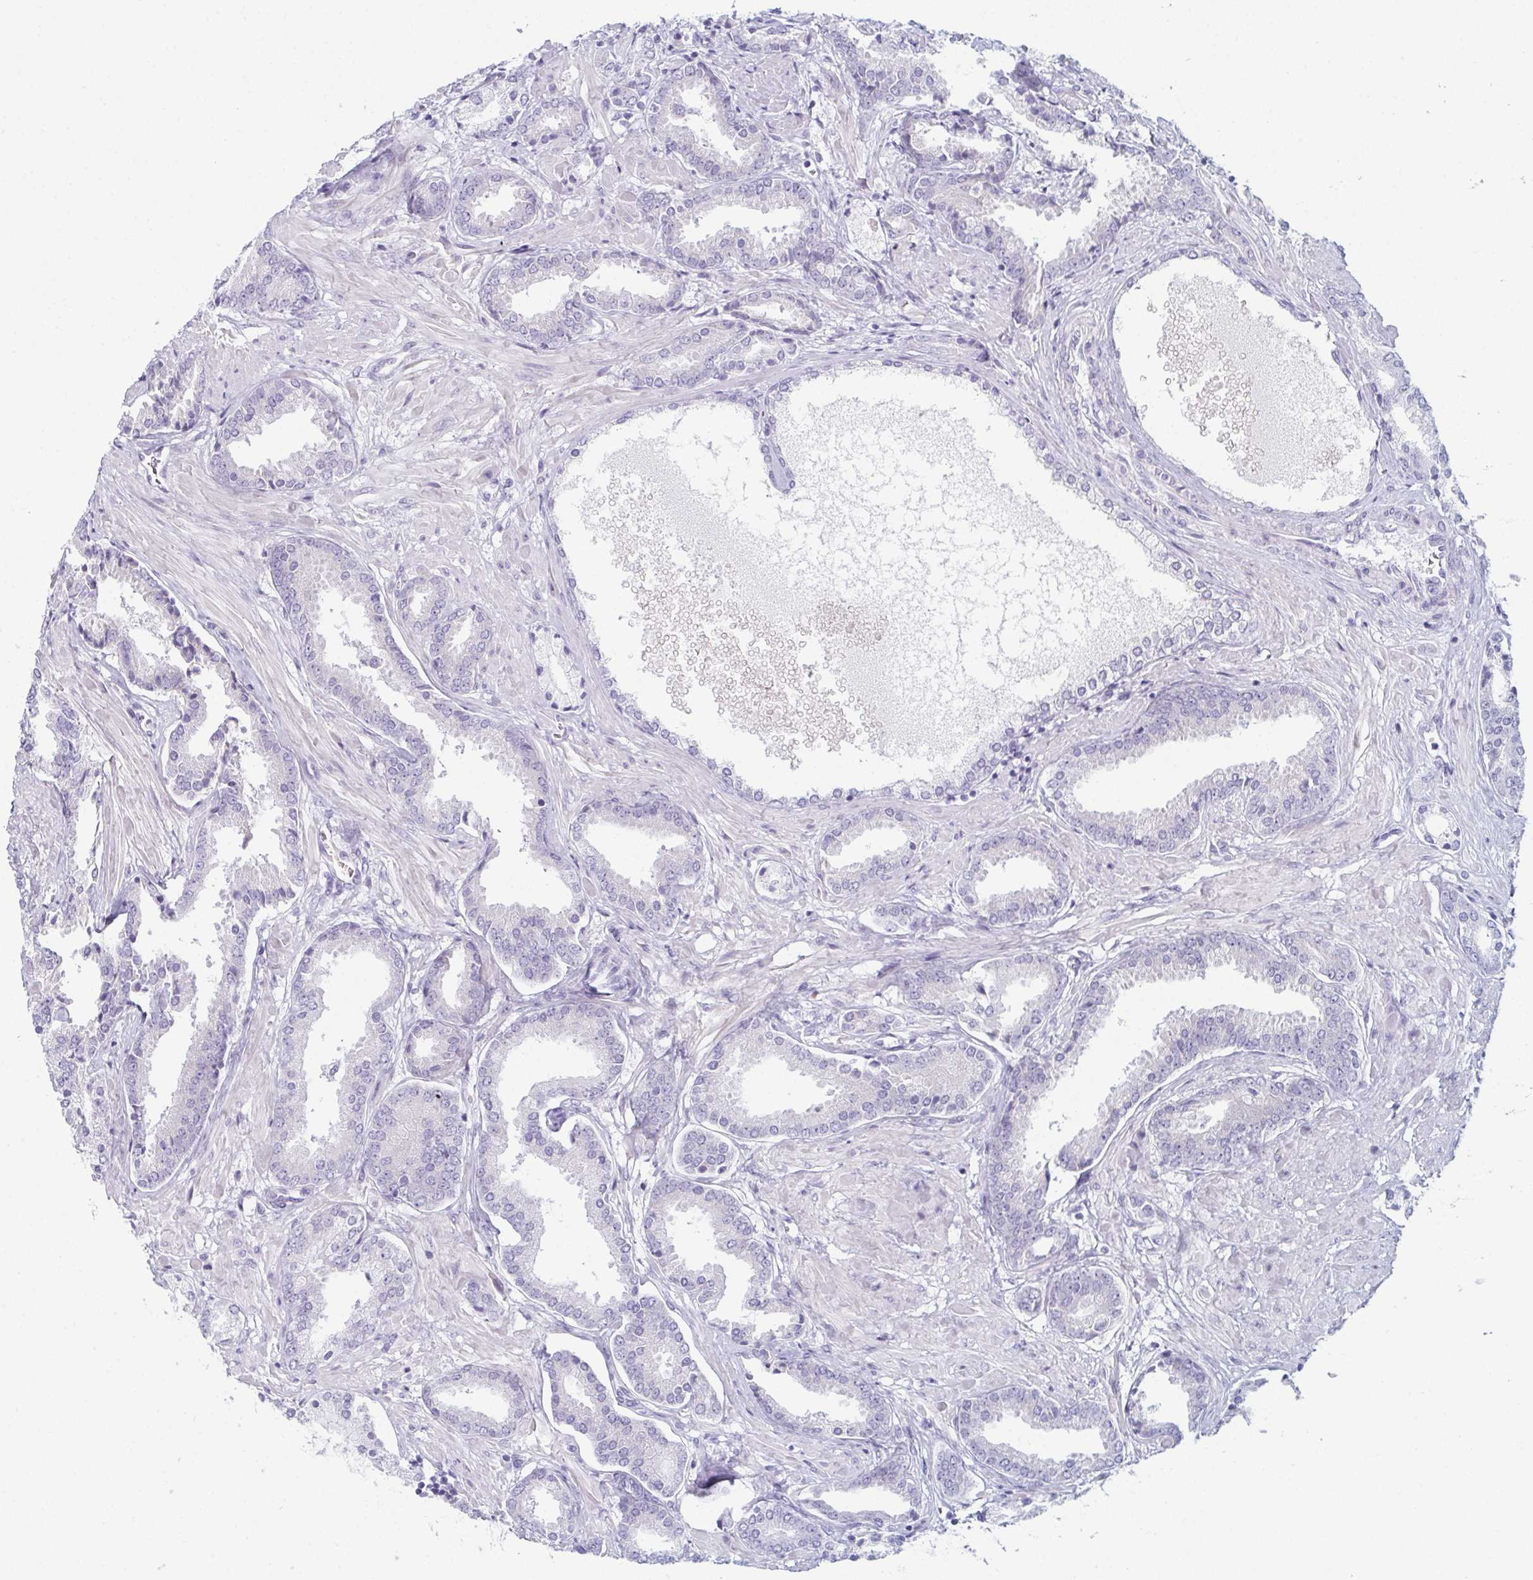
{"staining": {"intensity": "negative", "quantity": "none", "location": "none"}, "tissue": "prostate cancer", "cell_type": "Tumor cells", "image_type": "cancer", "snomed": [{"axis": "morphology", "description": "Adenocarcinoma, High grade"}, {"axis": "topography", "description": "Prostate"}], "caption": "There is no significant positivity in tumor cells of prostate cancer.", "gene": "ENKUR", "patient": {"sex": "male", "age": 56}}